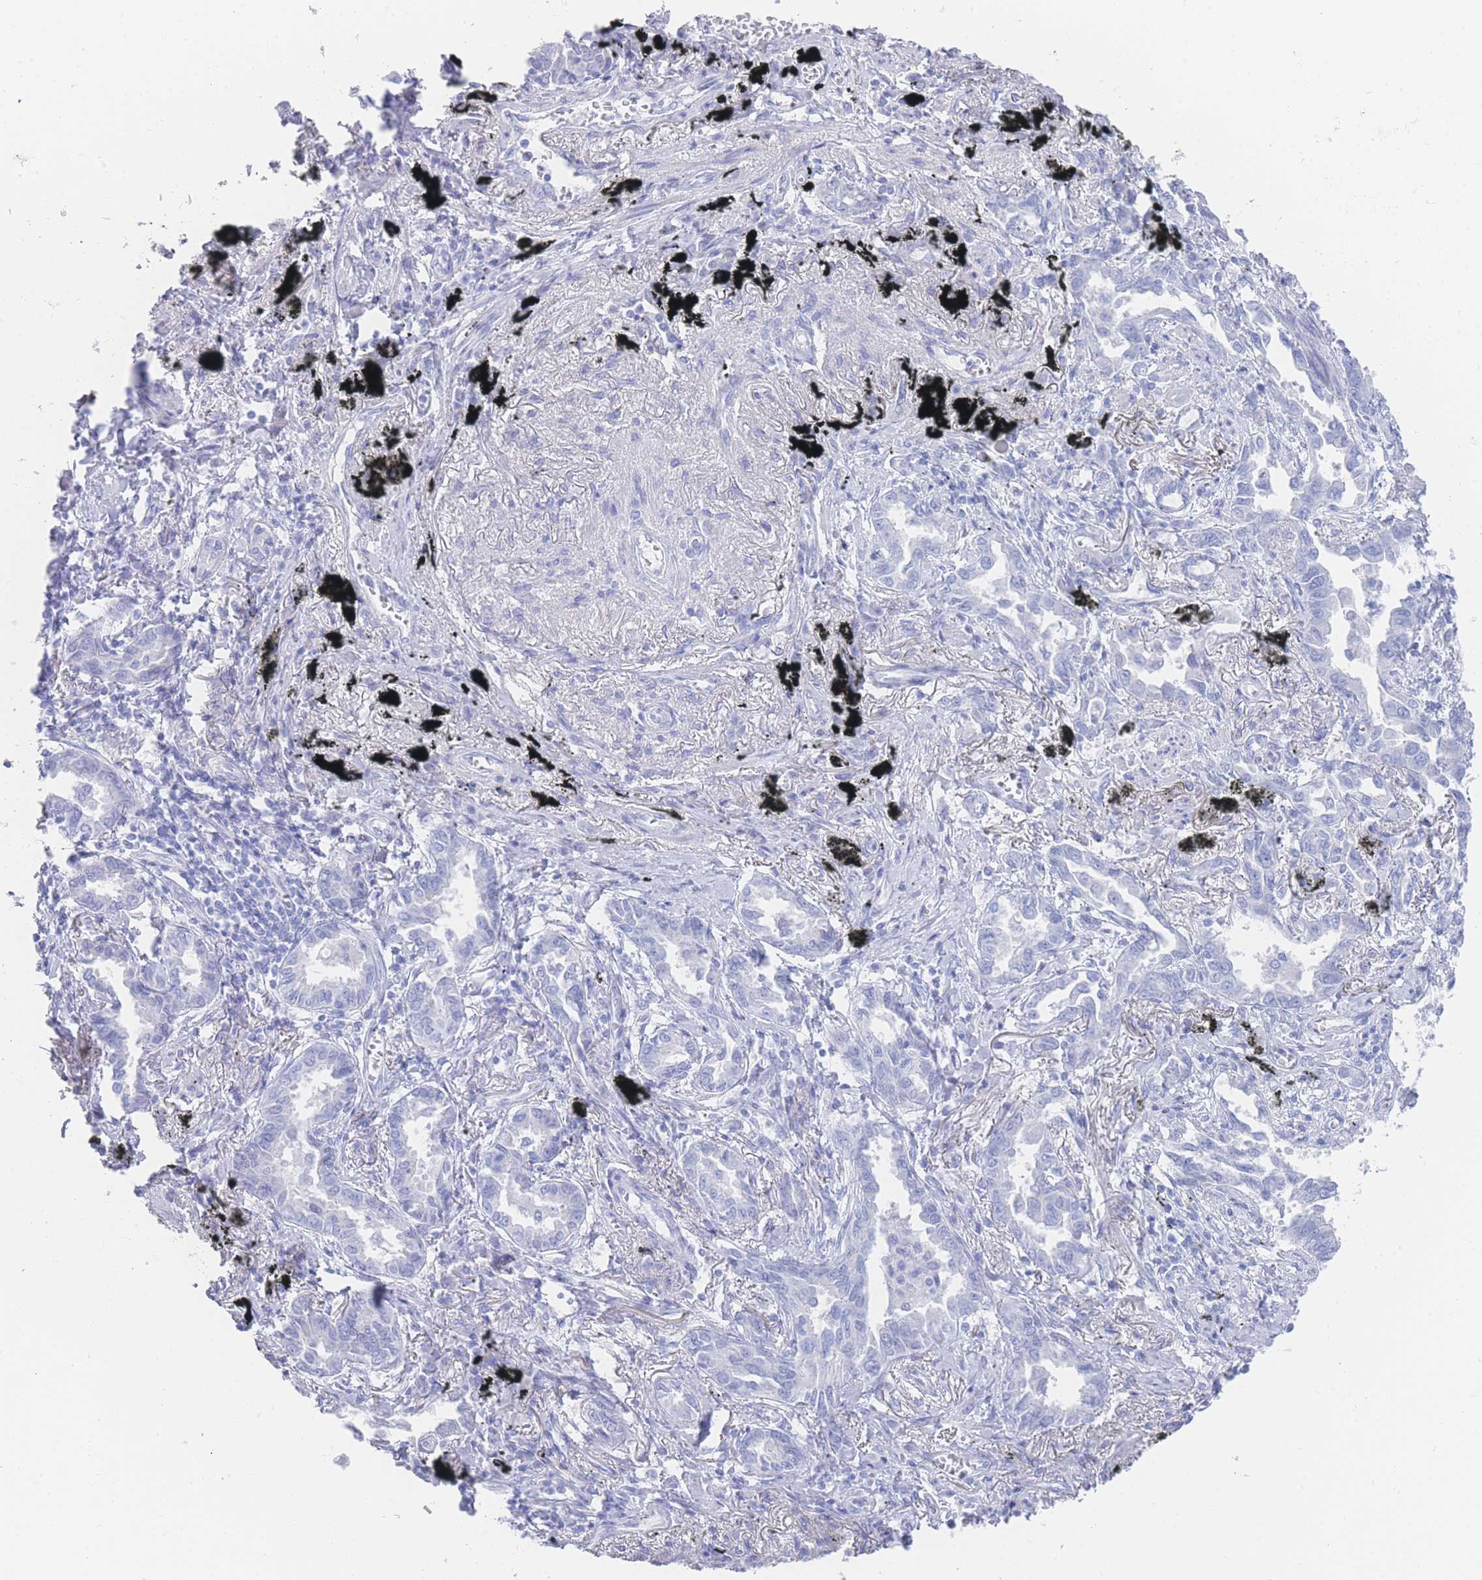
{"staining": {"intensity": "negative", "quantity": "none", "location": "none"}, "tissue": "lung cancer", "cell_type": "Tumor cells", "image_type": "cancer", "snomed": [{"axis": "morphology", "description": "Adenocarcinoma, NOS"}, {"axis": "topography", "description": "Lung"}], "caption": "Immunohistochemical staining of human adenocarcinoma (lung) shows no significant staining in tumor cells.", "gene": "LRRC37A", "patient": {"sex": "male", "age": 67}}